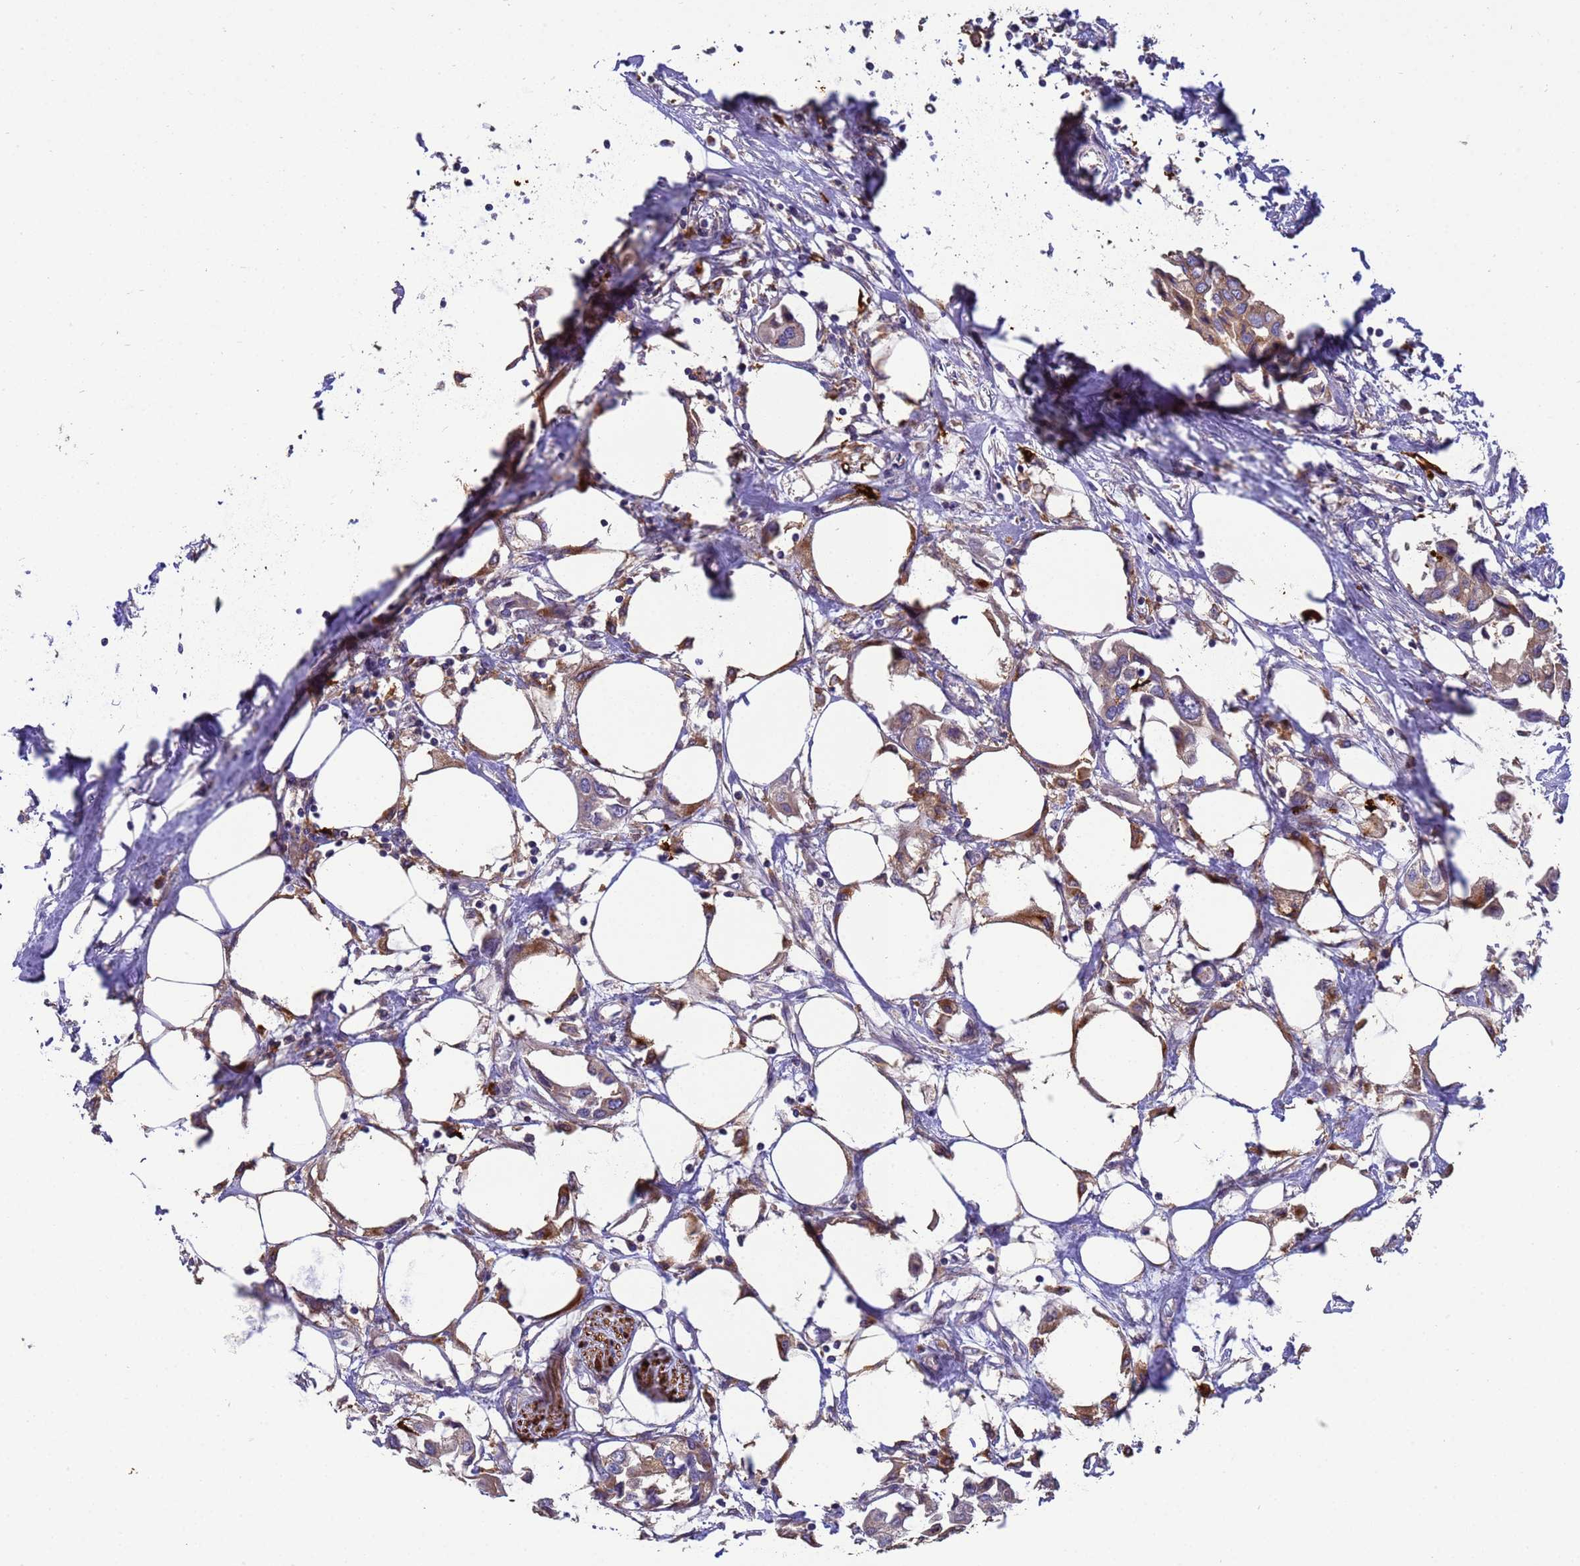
{"staining": {"intensity": "weak", "quantity": ">75%", "location": "cytoplasmic/membranous"}, "tissue": "urothelial cancer", "cell_type": "Tumor cells", "image_type": "cancer", "snomed": [{"axis": "morphology", "description": "Urothelial carcinoma, High grade"}, {"axis": "topography", "description": "Urinary bladder"}], "caption": "Immunohistochemical staining of high-grade urothelial carcinoma reveals low levels of weak cytoplasmic/membranous positivity in about >75% of tumor cells.", "gene": "M6PR", "patient": {"sex": "male", "age": 64}}